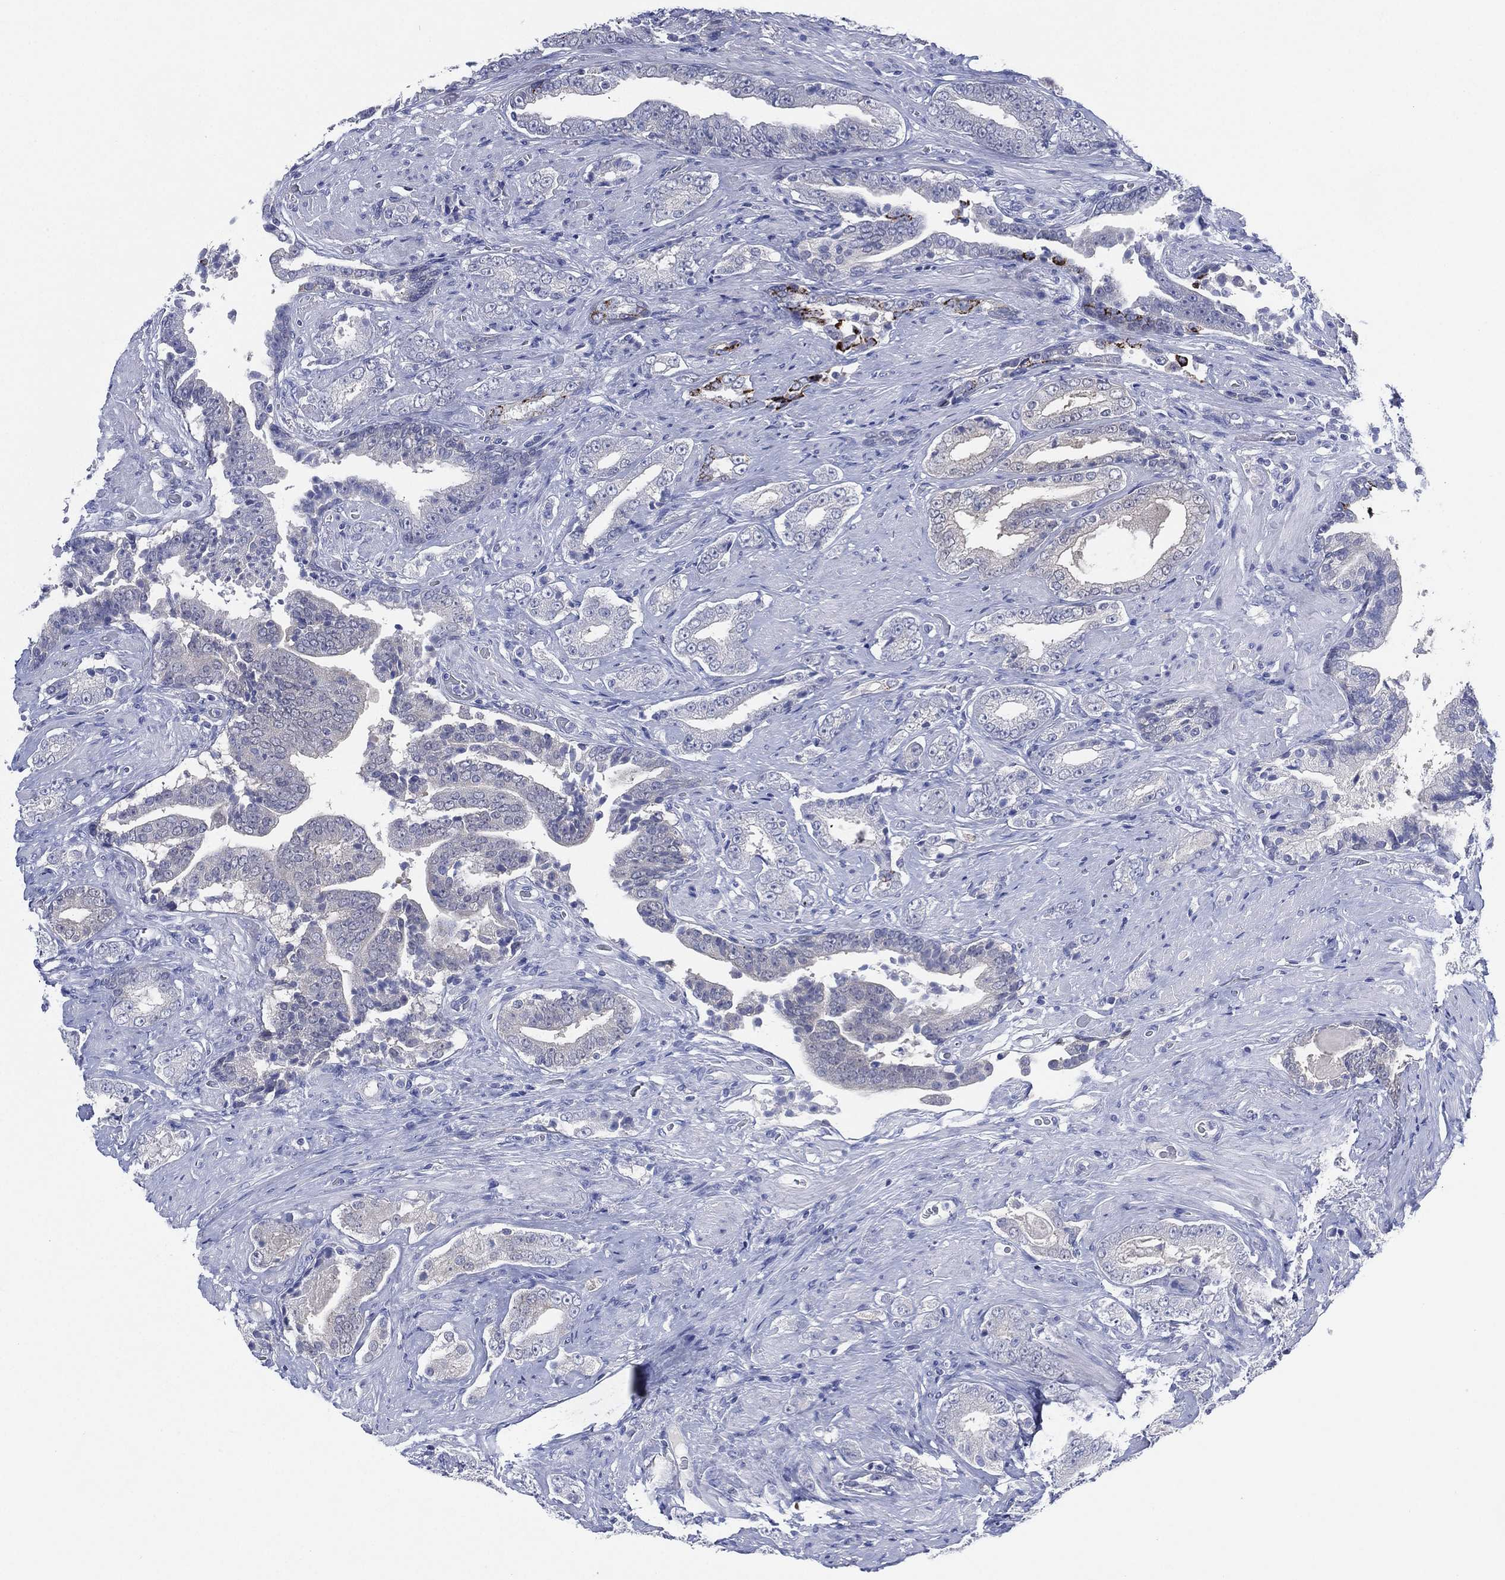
{"staining": {"intensity": "negative", "quantity": "none", "location": "none"}, "tissue": "prostate cancer", "cell_type": "Tumor cells", "image_type": "cancer", "snomed": [{"axis": "morphology", "description": "Adenocarcinoma, Low grade"}, {"axis": "topography", "description": "Prostate and seminal vesicle, NOS"}], "caption": "This is a micrograph of IHC staining of prostate cancer (adenocarcinoma (low-grade)), which shows no staining in tumor cells.", "gene": "C5orf46", "patient": {"sex": "male", "age": 61}}